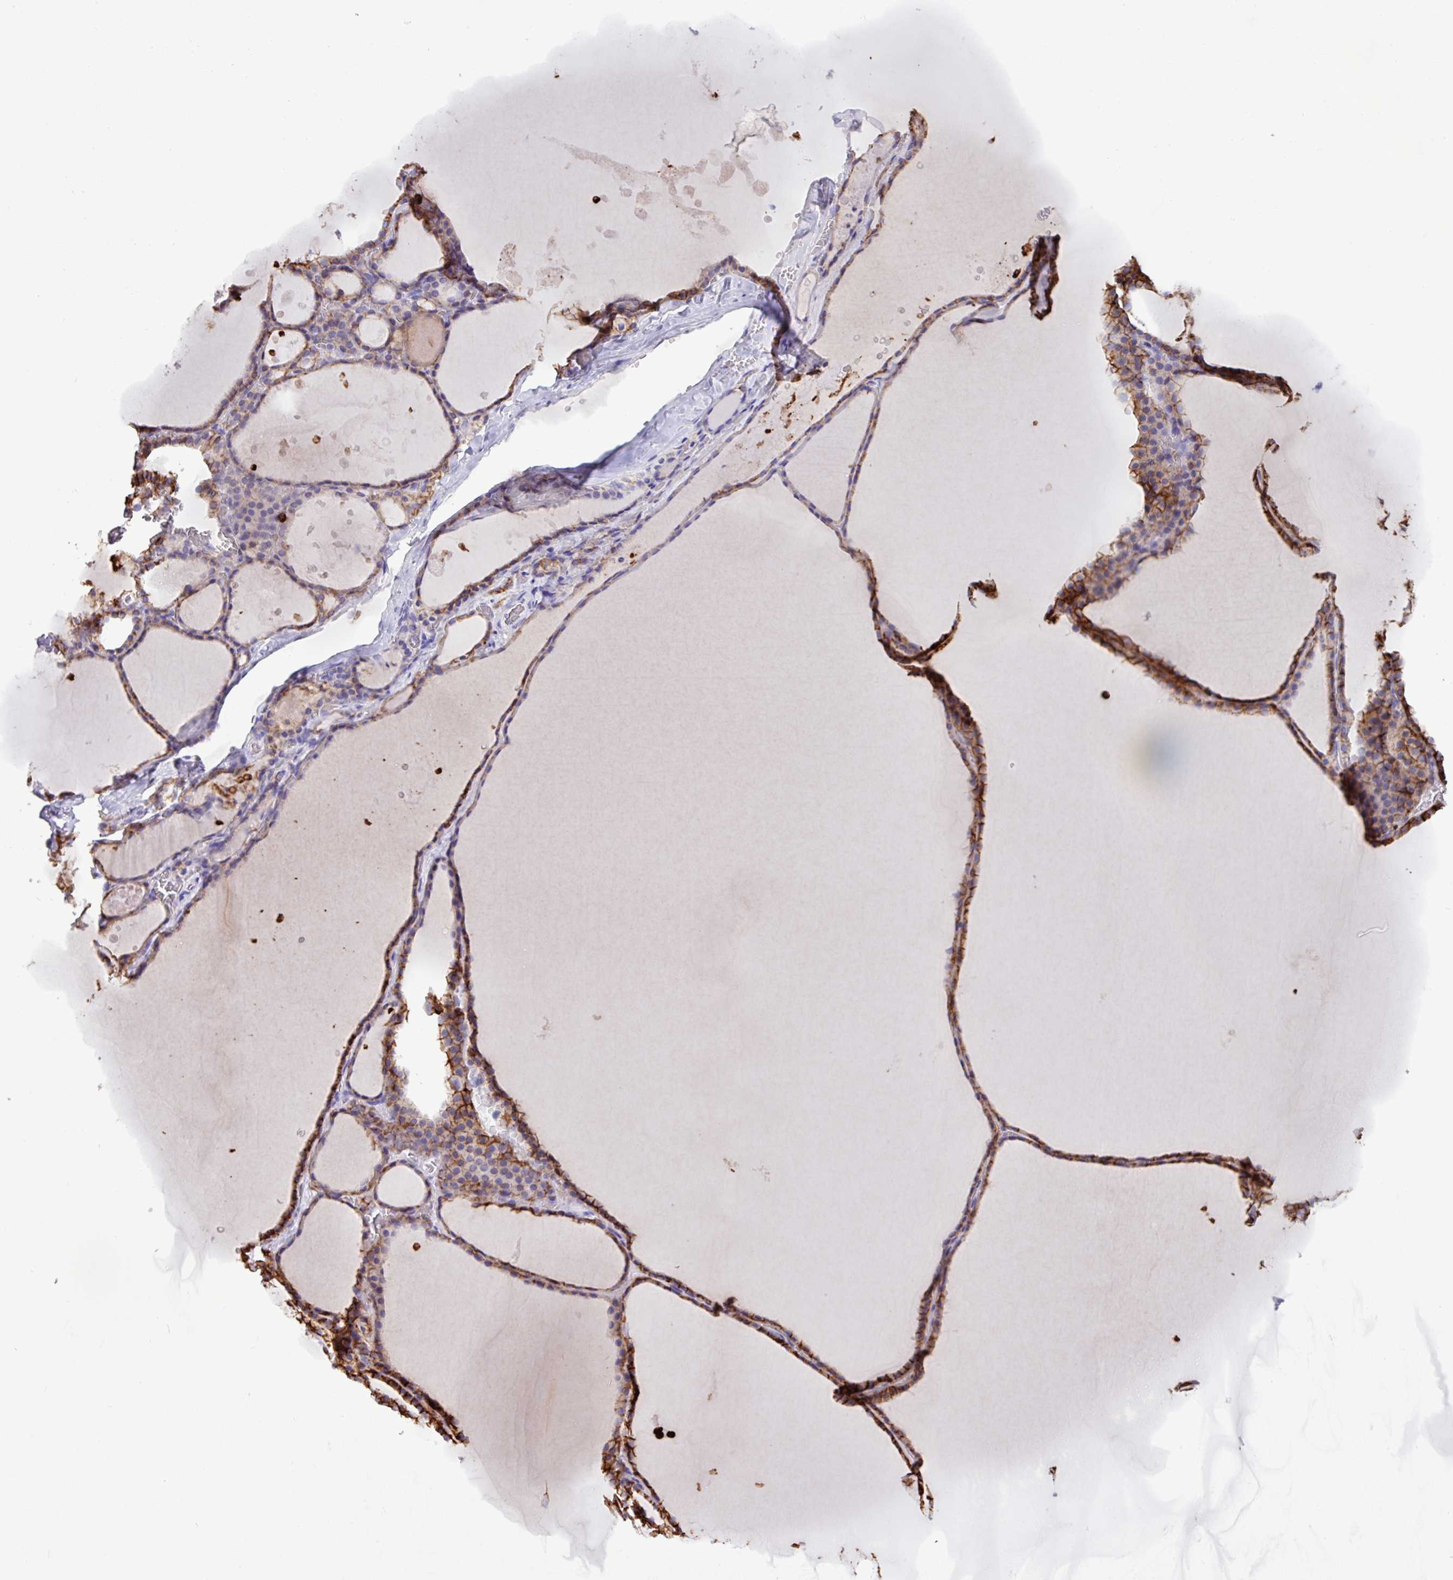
{"staining": {"intensity": "strong", "quantity": ">75%", "location": "cytoplasmic/membranous"}, "tissue": "thyroid gland", "cell_type": "Glandular cells", "image_type": "normal", "snomed": [{"axis": "morphology", "description": "Normal tissue, NOS"}, {"axis": "topography", "description": "Thyroid gland"}], "caption": "The immunohistochemical stain highlights strong cytoplasmic/membranous staining in glandular cells of benign thyroid gland.", "gene": "EPCAM", "patient": {"sex": "male", "age": 56}}